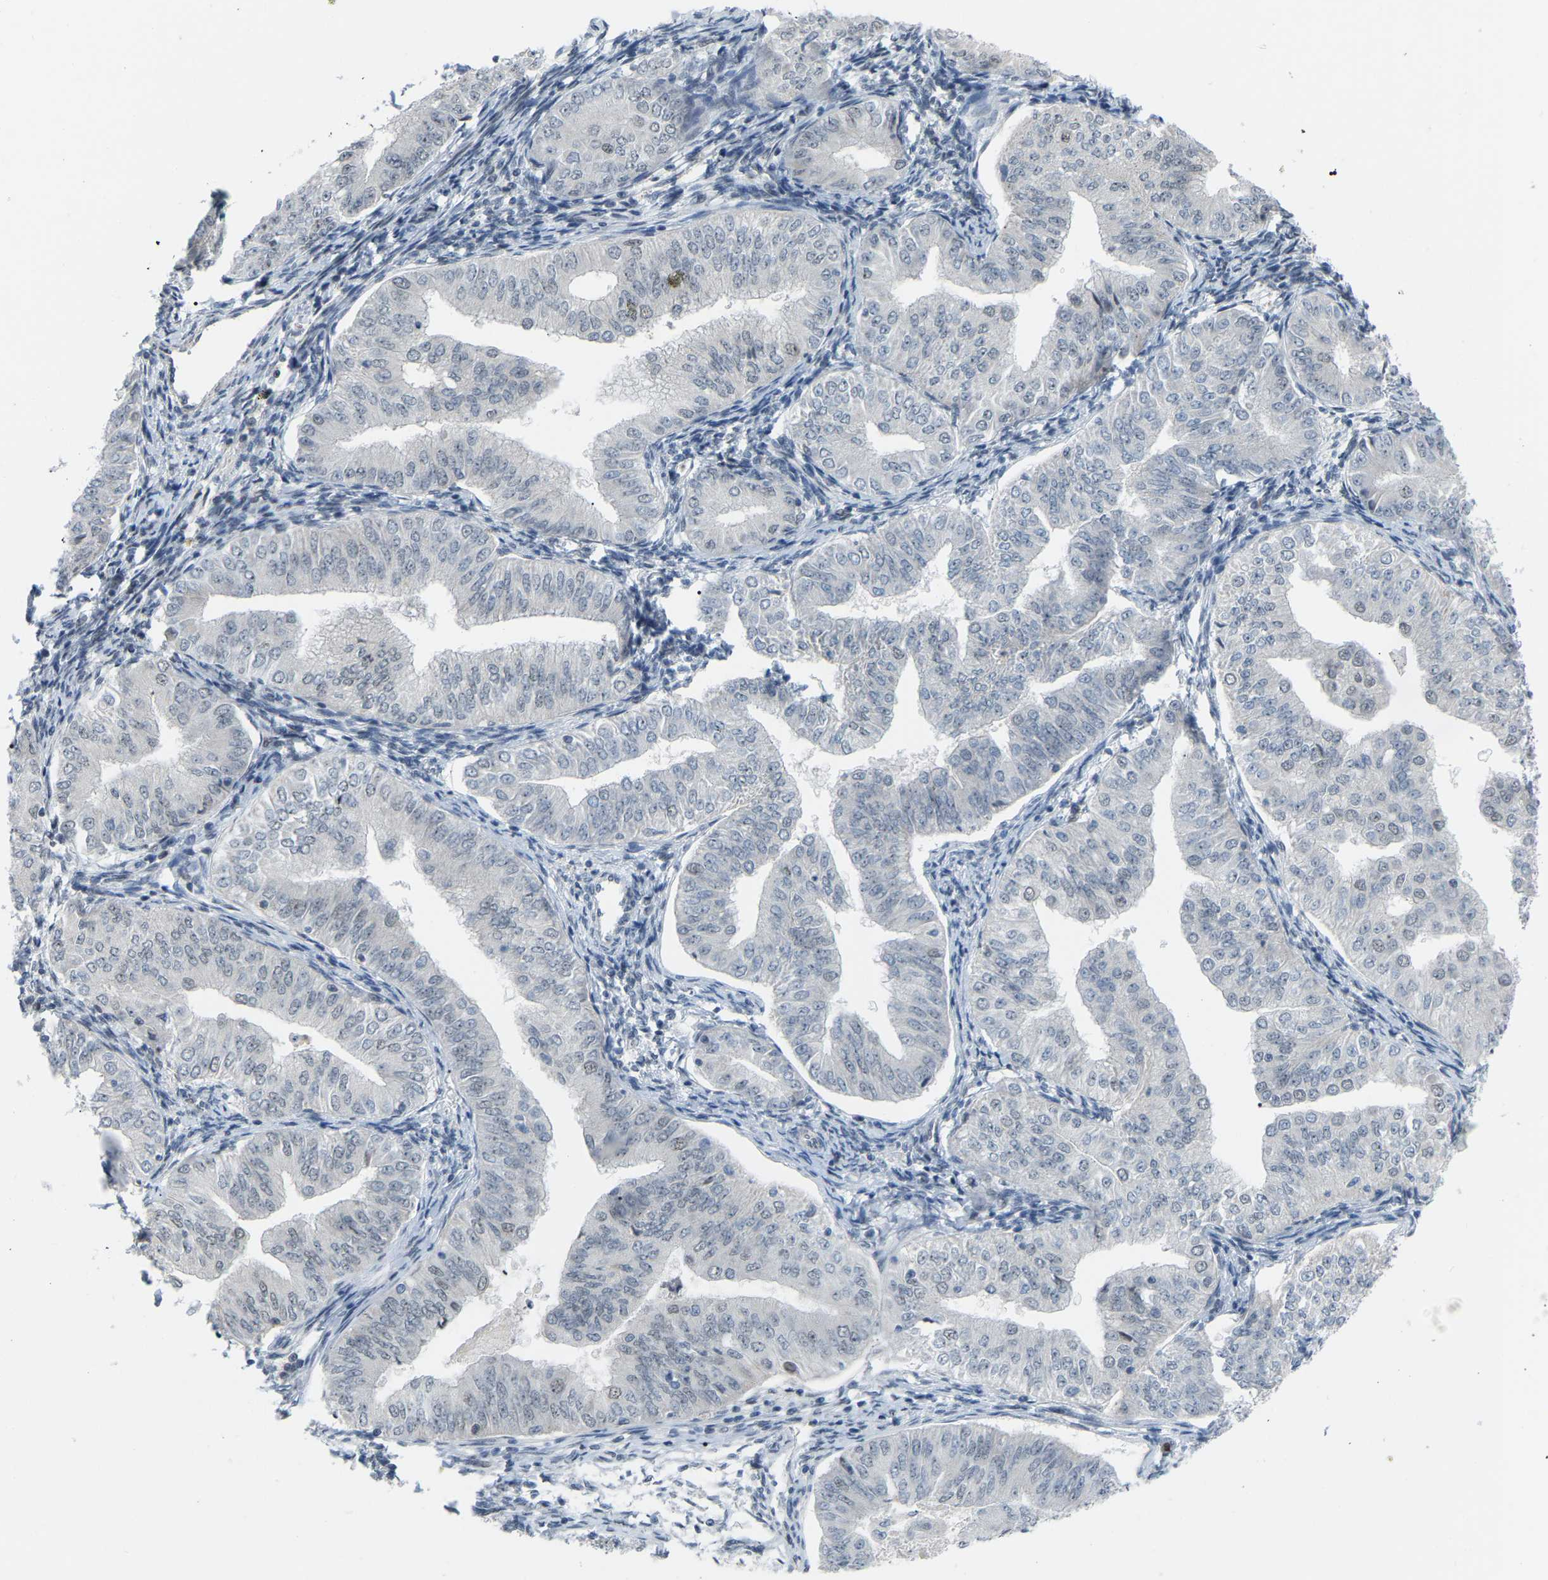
{"staining": {"intensity": "negative", "quantity": "none", "location": "none"}, "tissue": "endometrial cancer", "cell_type": "Tumor cells", "image_type": "cancer", "snomed": [{"axis": "morphology", "description": "Normal tissue, NOS"}, {"axis": "morphology", "description": "Adenocarcinoma, NOS"}, {"axis": "topography", "description": "Endometrium"}], "caption": "Tumor cells show no significant protein positivity in endometrial cancer (adenocarcinoma).", "gene": "CROT", "patient": {"sex": "female", "age": 53}}